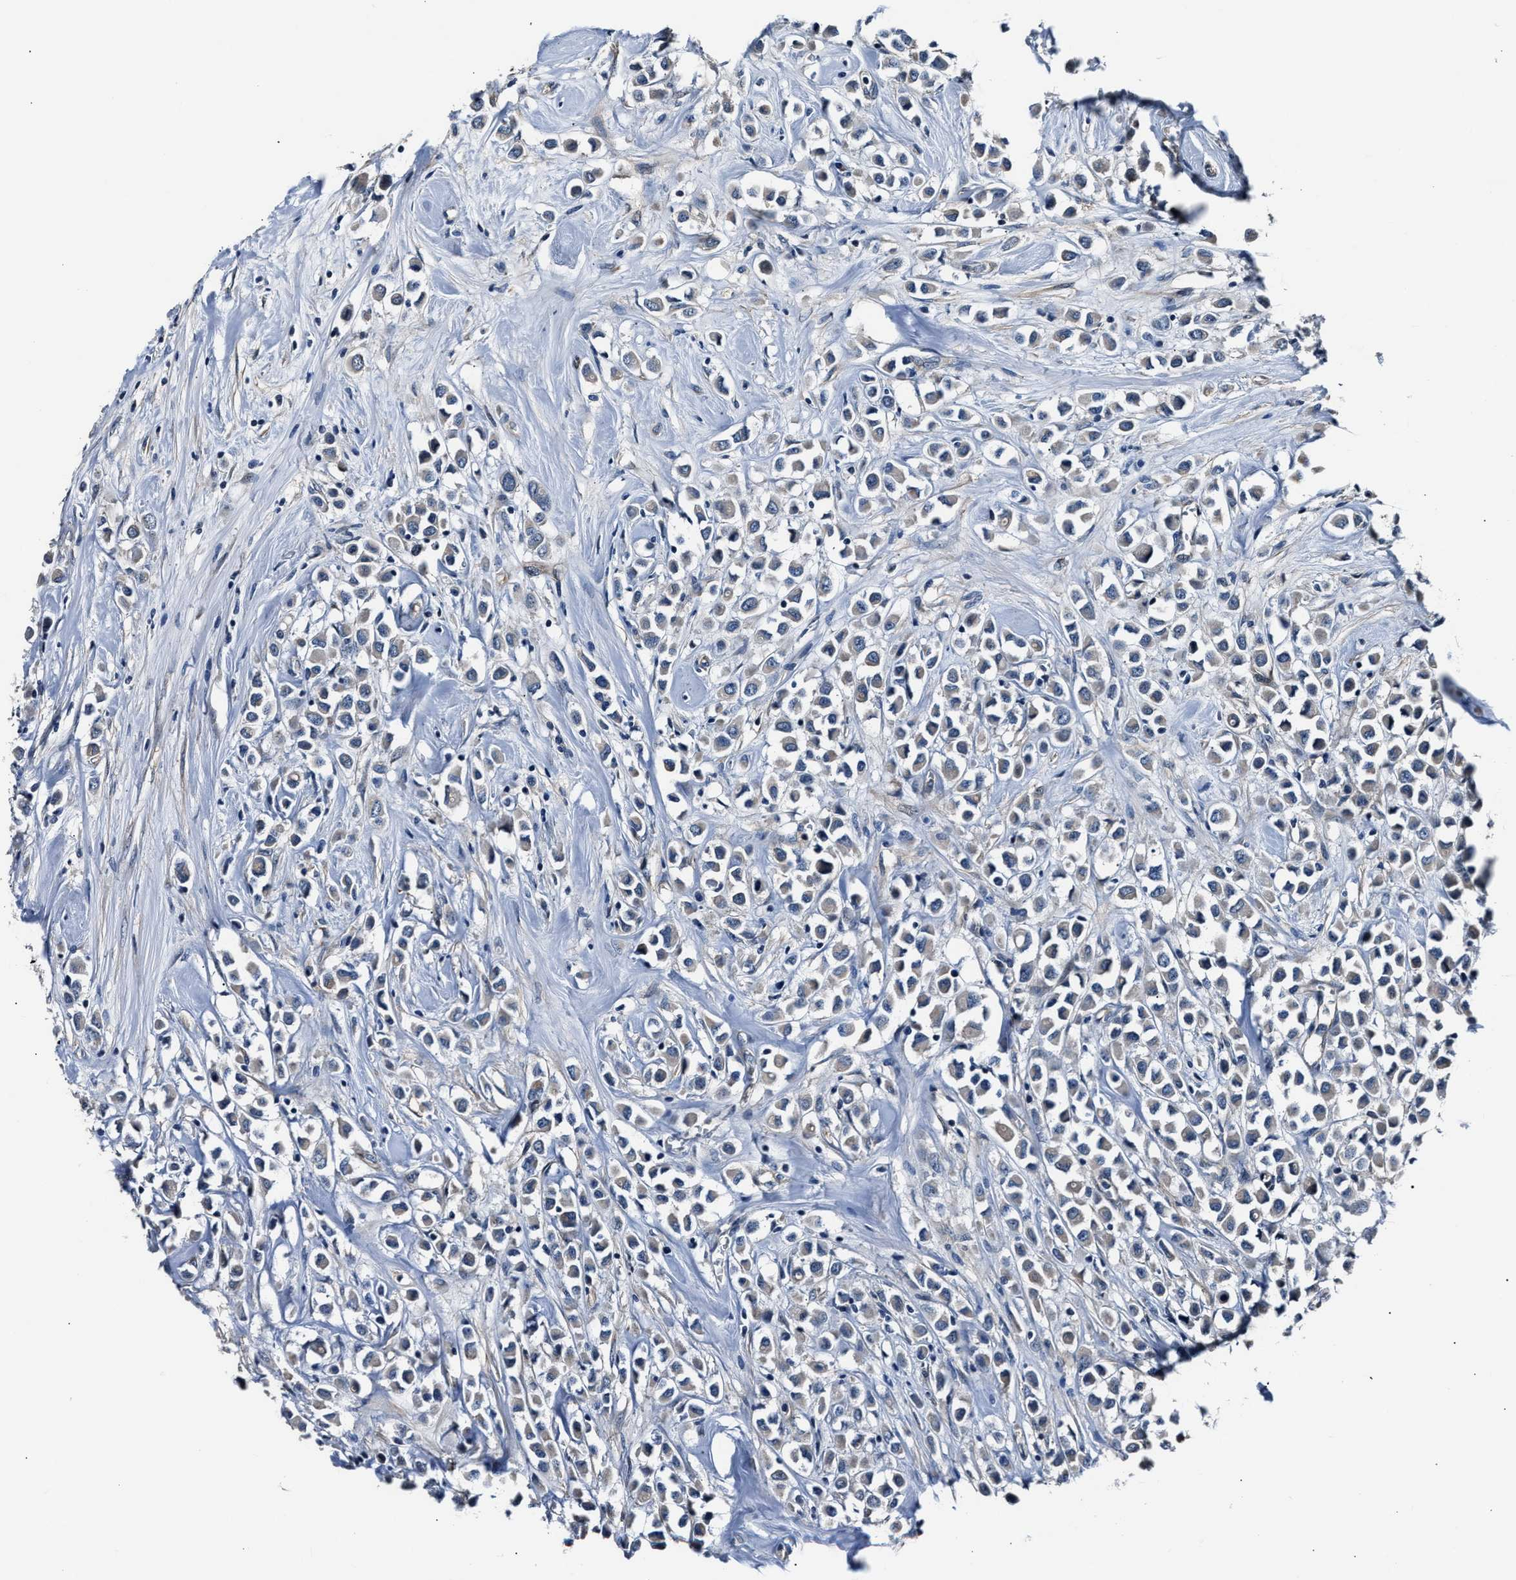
{"staining": {"intensity": "weak", "quantity": "<25%", "location": "cytoplasmic/membranous"}, "tissue": "breast cancer", "cell_type": "Tumor cells", "image_type": "cancer", "snomed": [{"axis": "morphology", "description": "Duct carcinoma"}, {"axis": "topography", "description": "Breast"}], "caption": "DAB immunohistochemical staining of human breast cancer (invasive ductal carcinoma) displays no significant positivity in tumor cells.", "gene": "MPDZ", "patient": {"sex": "female", "age": 61}}